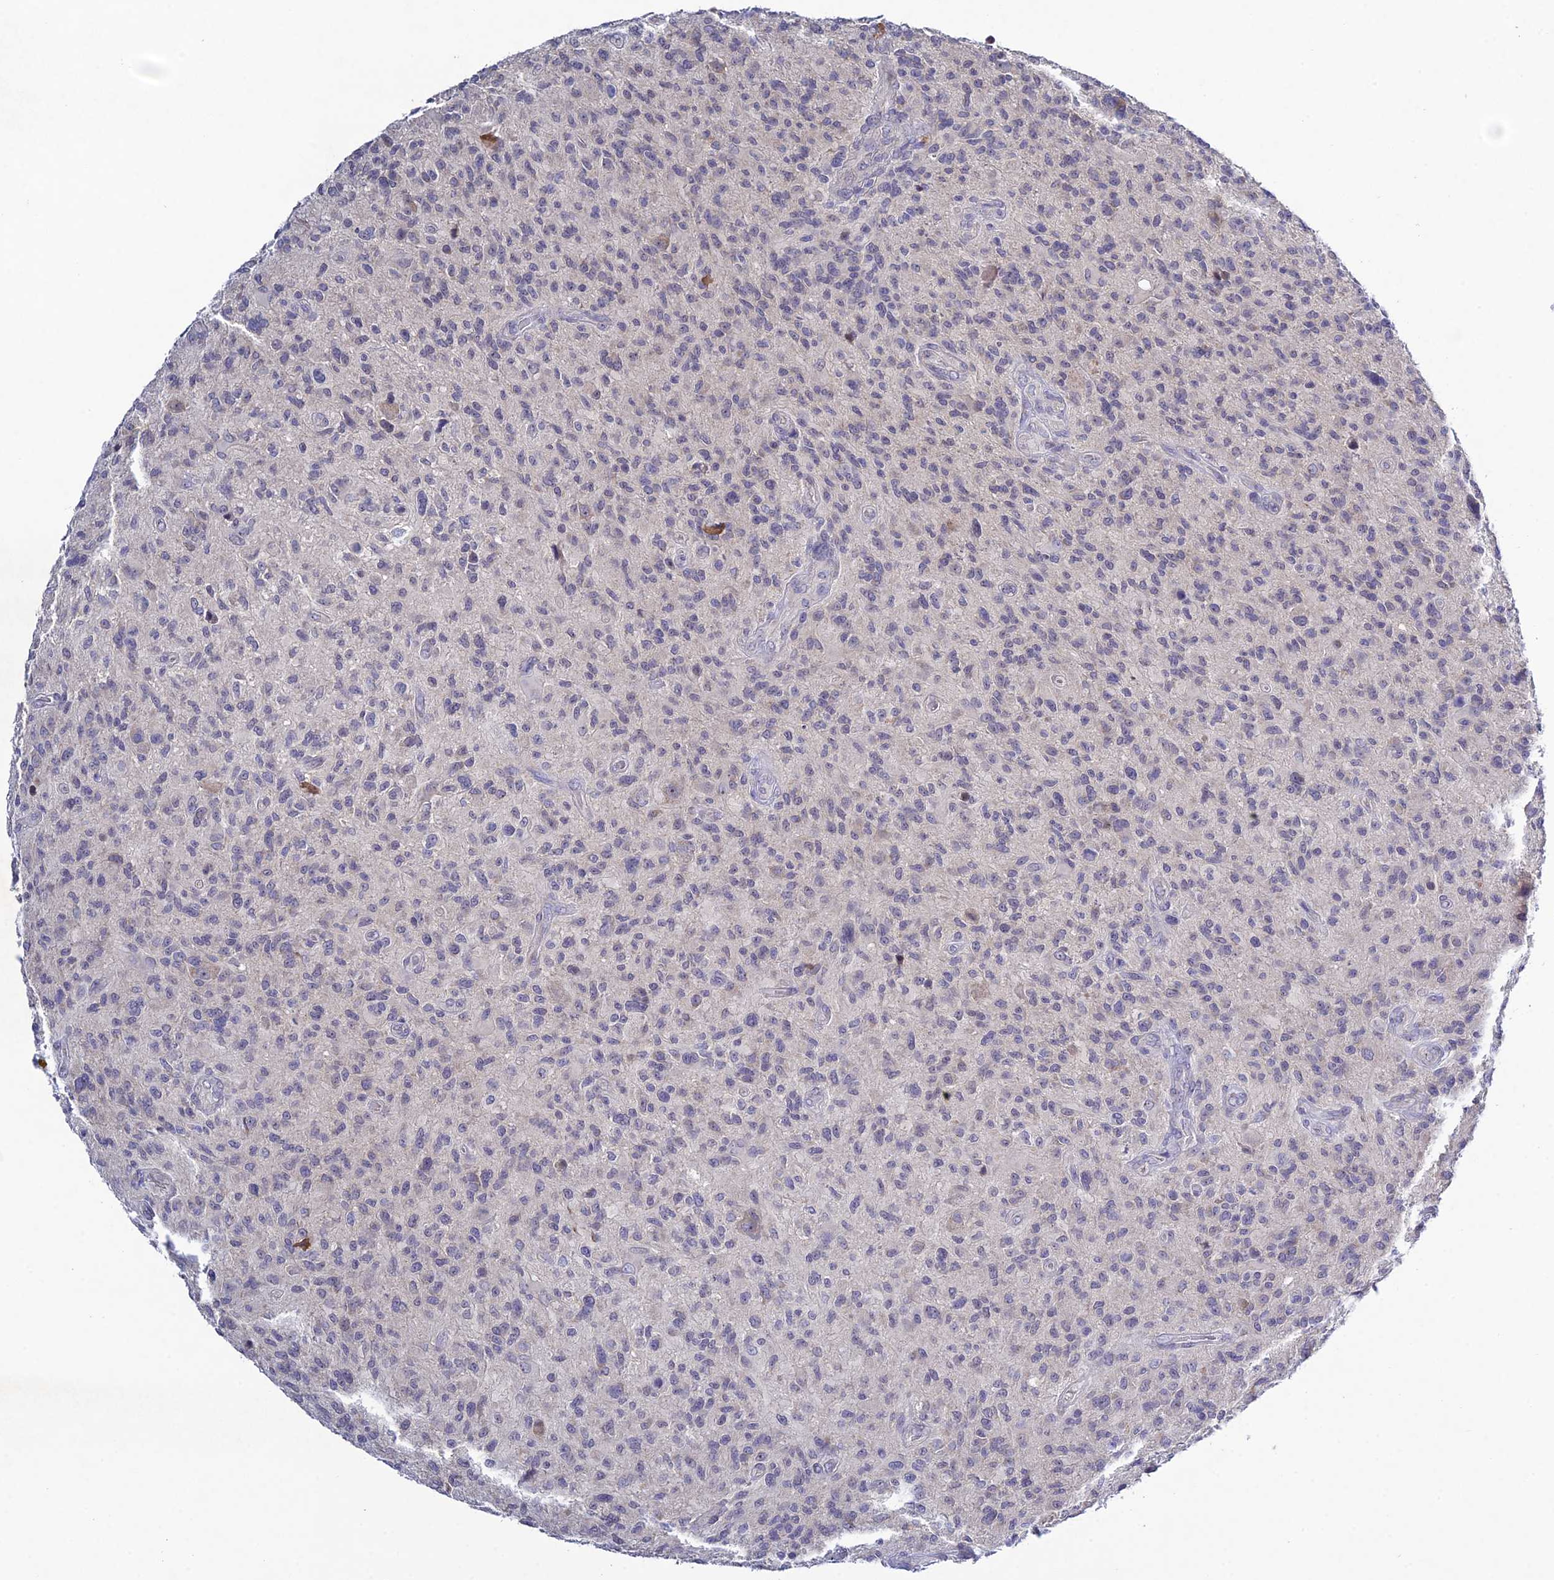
{"staining": {"intensity": "negative", "quantity": "none", "location": "none"}, "tissue": "glioma", "cell_type": "Tumor cells", "image_type": "cancer", "snomed": [{"axis": "morphology", "description": "Glioma, malignant, High grade"}, {"axis": "topography", "description": "Brain"}], "caption": "Tumor cells show no significant protein positivity in malignant glioma (high-grade).", "gene": "CHST5", "patient": {"sex": "male", "age": 47}}